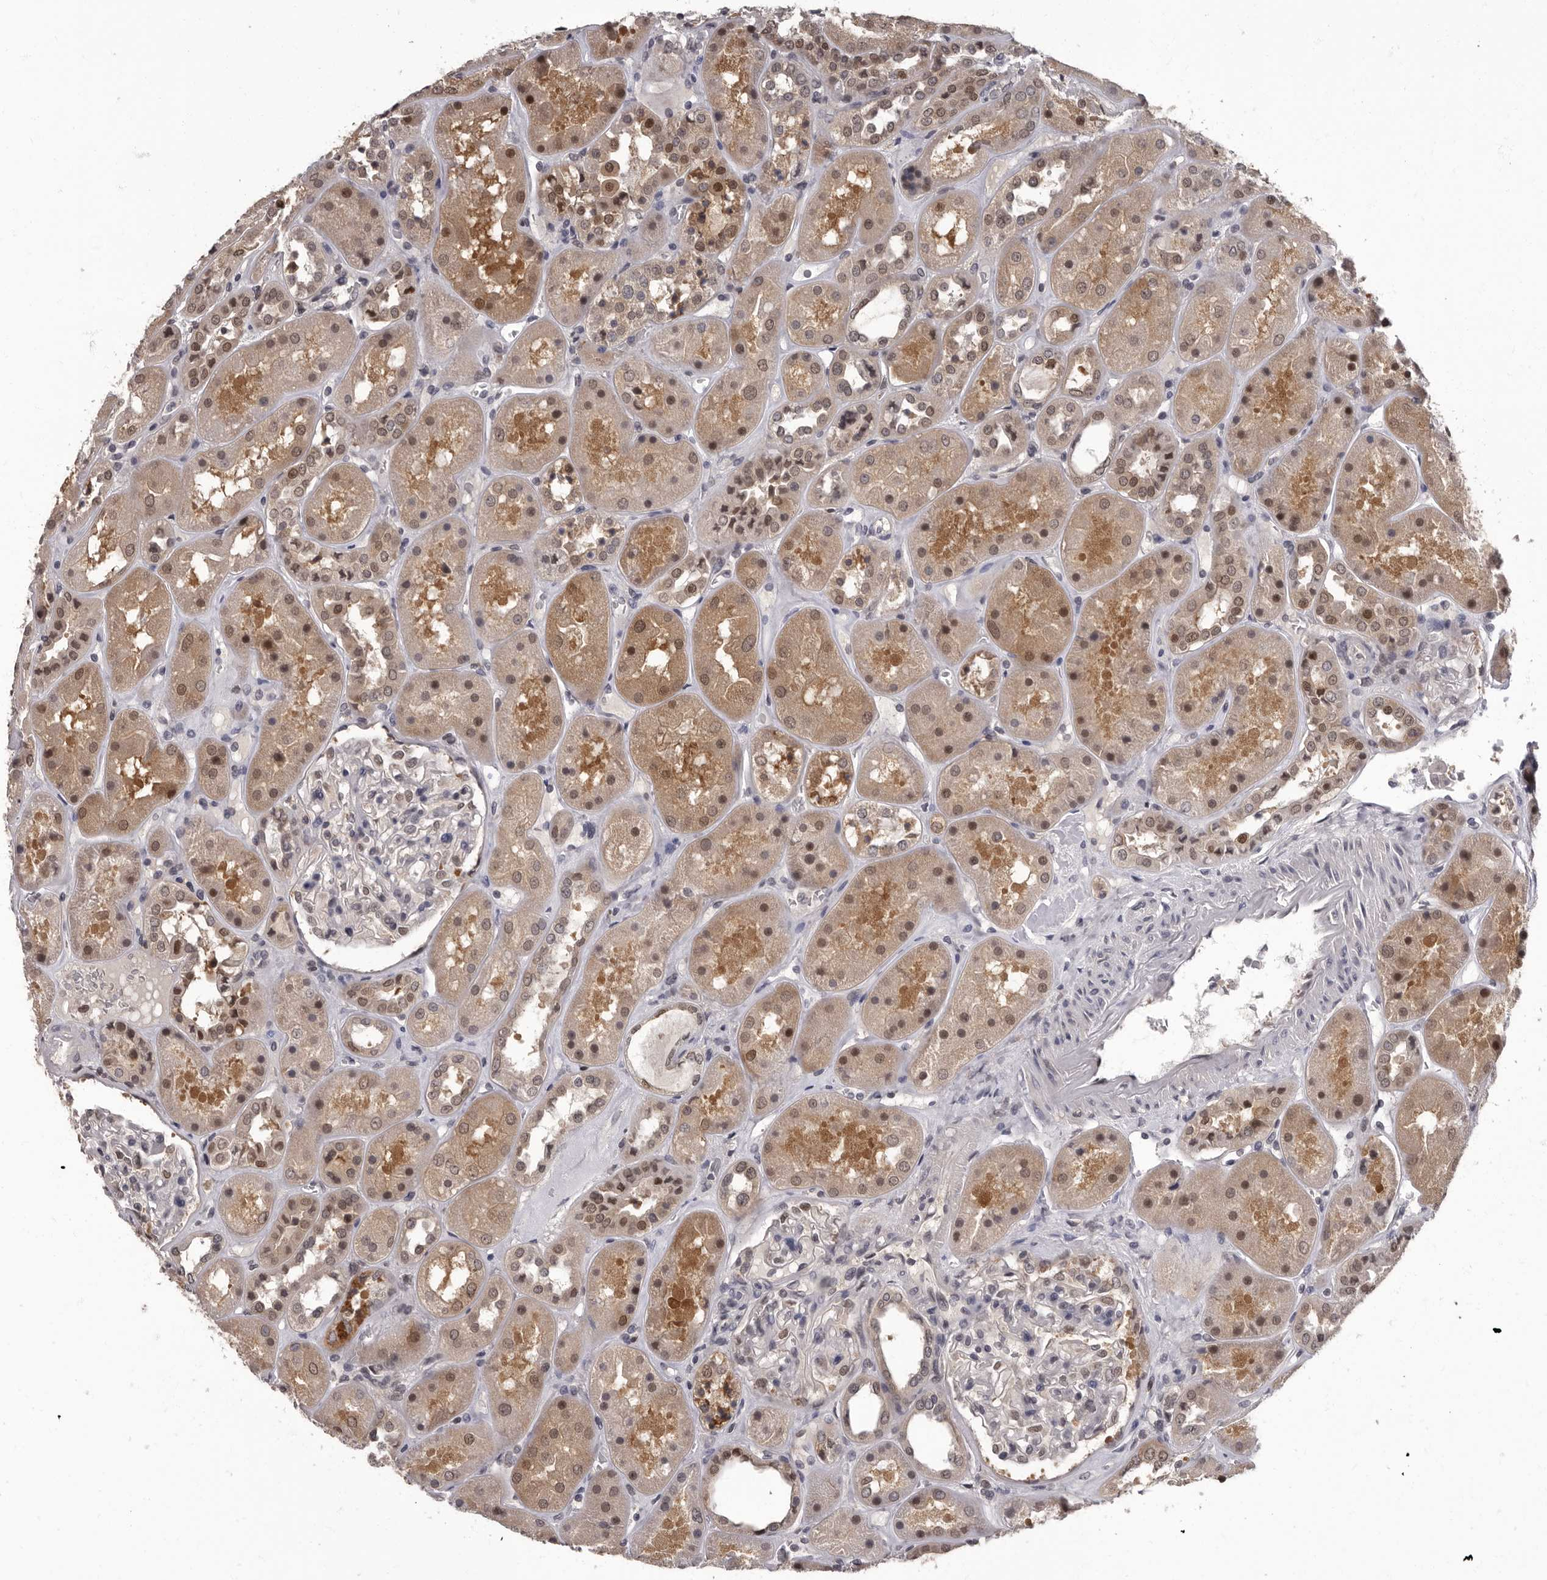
{"staining": {"intensity": "moderate", "quantity": "<25%", "location": "nuclear"}, "tissue": "kidney", "cell_type": "Cells in glomeruli", "image_type": "normal", "snomed": [{"axis": "morphology", "description": "Normal tissue, NOS"}, {"axis": "topography", "description": "Kidney"}], "caption": "Brown immunohistochemical staining in unremarkable human kidney exhibits moderate nuclear staining in approximately <25% of cells in glomeruli. (DAB IHC, brown staining for protein, blue staining for nuclei).", "gene": "C1orf50", "patient": {"sex": "male", "age": 70}}